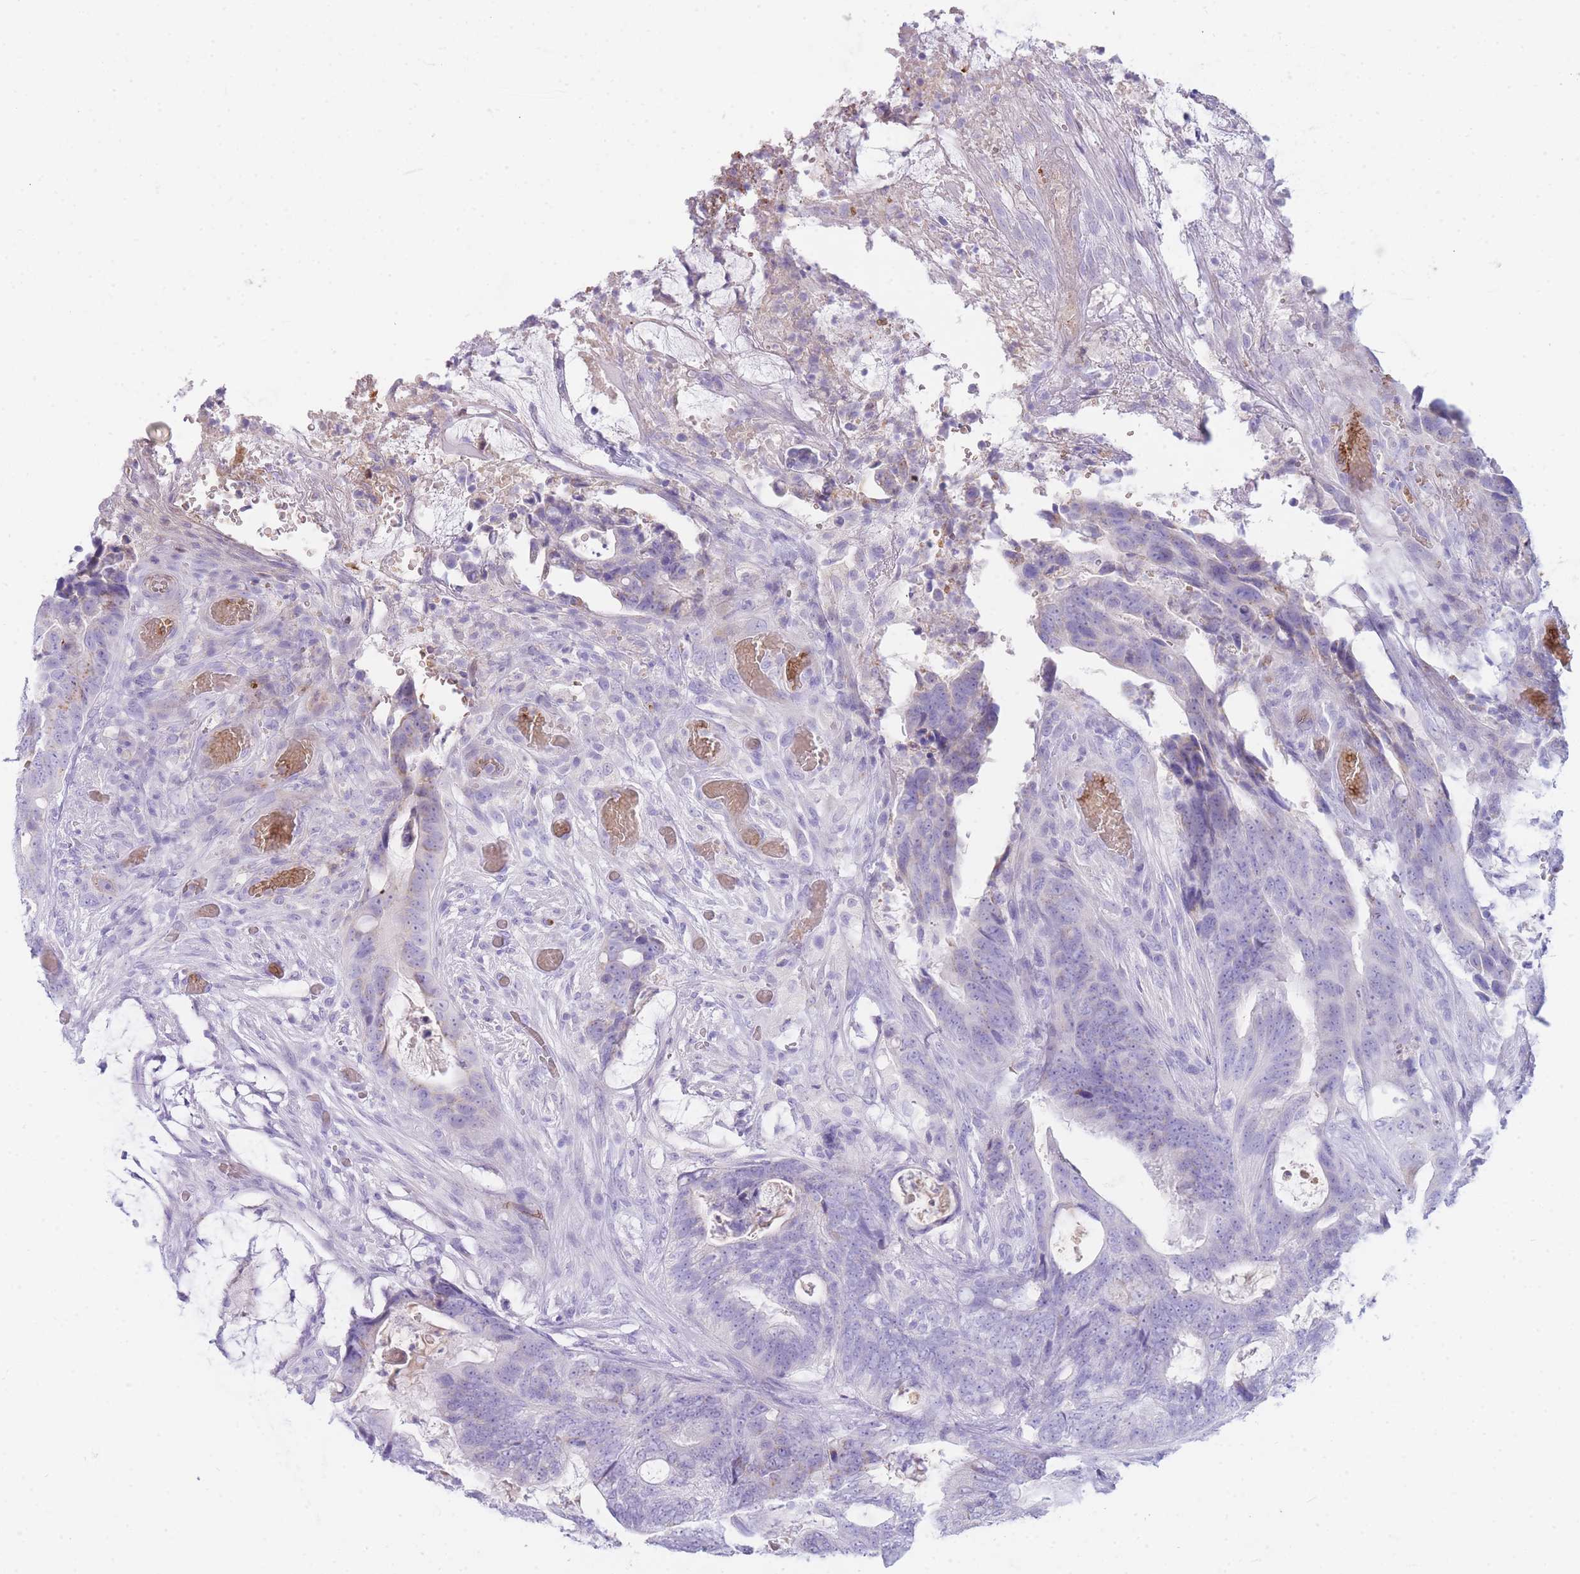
{"staining": {"intensity": "negative", "quantity": "none", "location": "none"}, "tissue": "colorectal cancer", "cell_type": "Tumor cells", "image_type": "cancer", "snomed": [{"axis": "morphology", "description": "Adenocarcinoma, NOS"}, {"axis": "topography", "description": "Colon"}], "caption": "Adenocarcinoma (colorectal) stained for a protein using immunohistochemistry reveals no staining tumor cells.", "gene": "NKX1-2", "patient": {"sex": "female", "age": 82}}